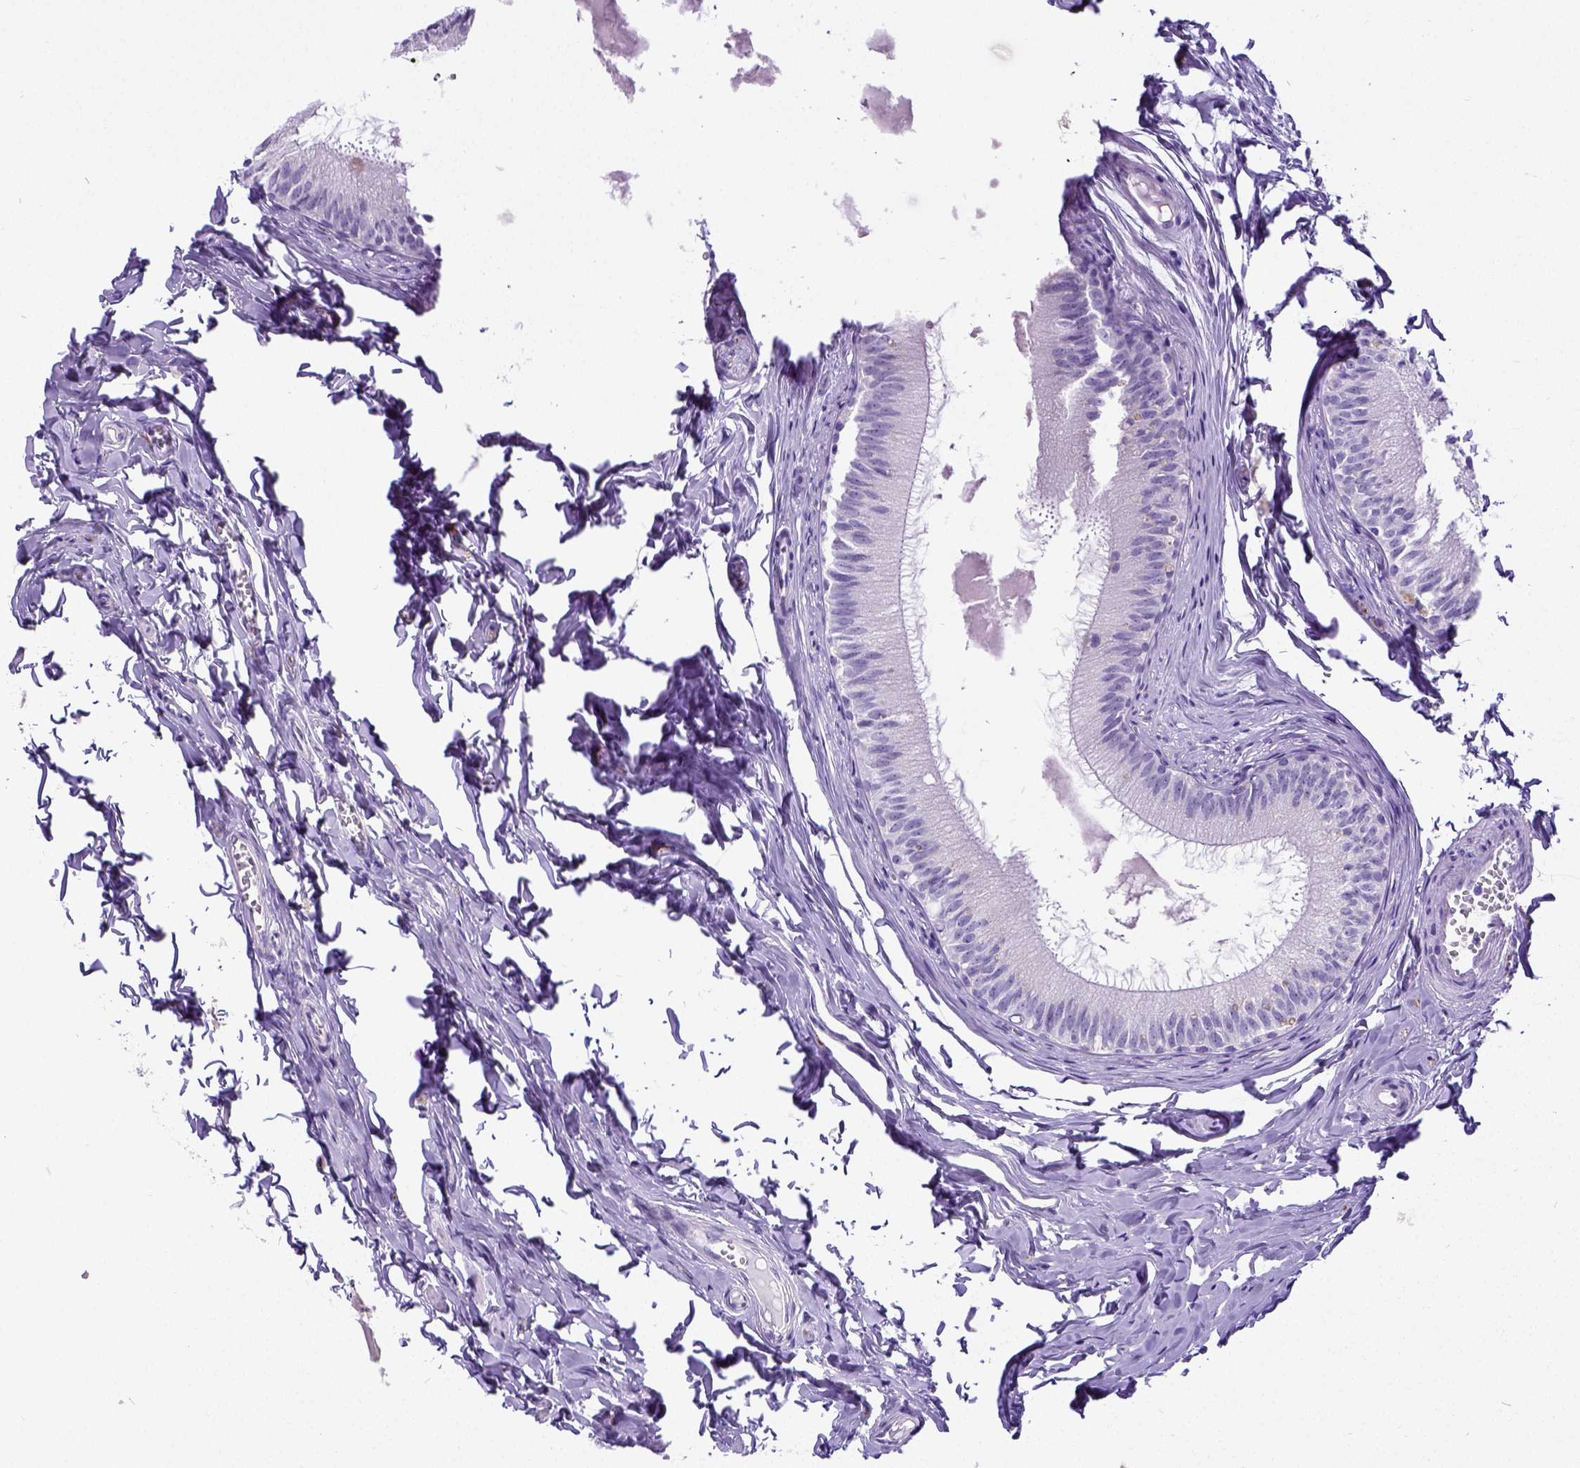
{"staining": {"intensity": "negative", "quantity": "none", "location": "none"}, "tissue": "epididymis", "cell_type": "Glandular cells", "image_type": "normal", "snomed": [{"axis": "morphology", "description": "Normal tissue, NOS"}, {"axis": "topography", "description": "Epididymis"}], "caption": "IHC image of benign epididymis stained for a protein (brown), which demonstrates no positivity in glandular cells.", "gene": "SATB2", "patient": {"sex": "male", "age": 45}}